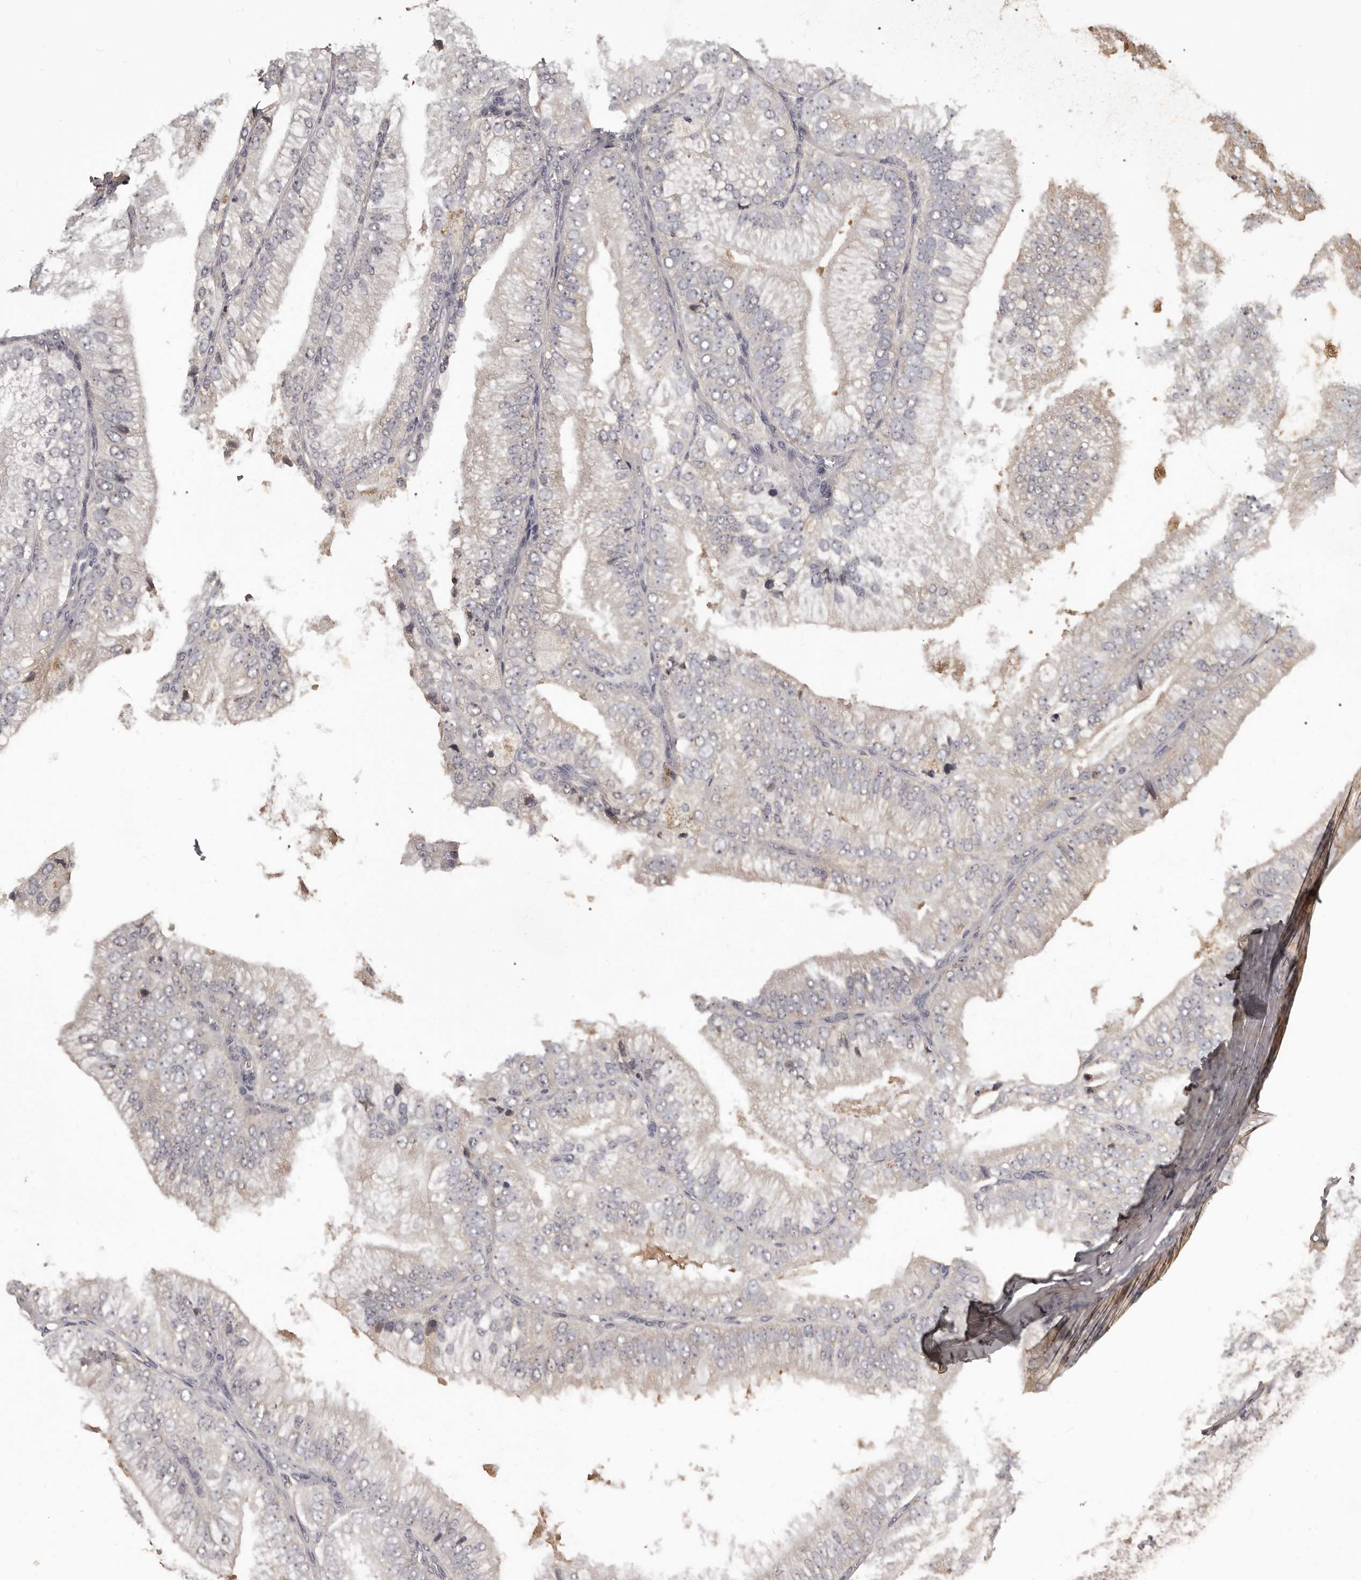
{"staining": {"intensity": "negative", "quantity": "none", "location": "none"}, "tissue": "prostate cancer", "cell_type": "Tumor cells", "image_type": "cancer", "snomed": [{"axis": "morphology", "description": "Adenocarcinoma, High grade"}, {"axis": "topography", "description": "Prostate"}], "caption": "Human adenocarcinoma (high-grade) (prostate) stained for a protein using immunohistochemistry (IHC) reveals no expression in tumor cells.", "gene": "MGAT5", "patient": {"sex": "male", "age": 58}}